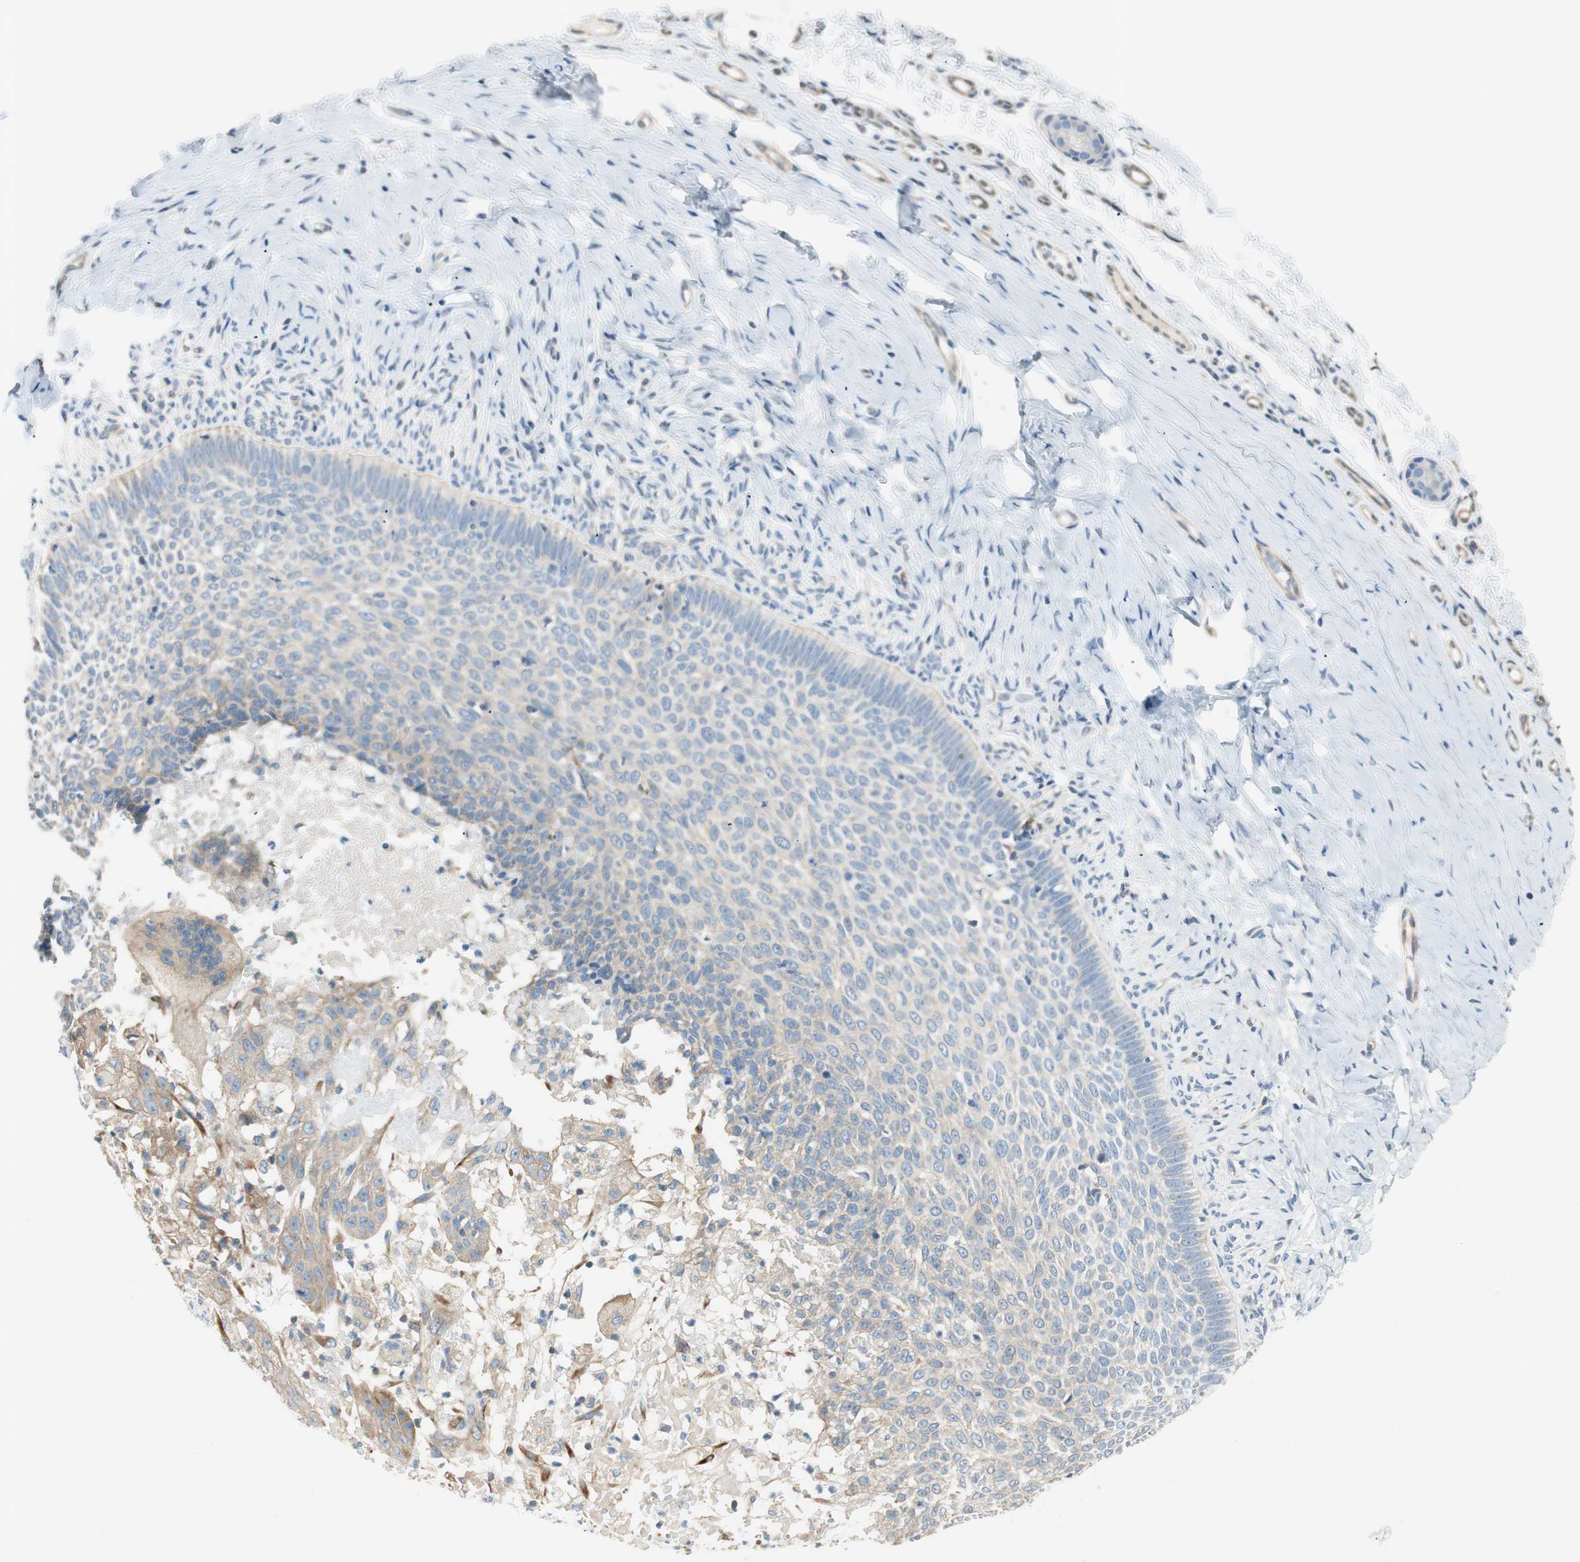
{"staining": {"intensity": "negative", "quantity": "none", "location": "none"}, "tissue": "skin cancer", "cell_type": "Tumor cells", "image_type": "cancer", "snomed": [{"axis": "morphology", "description": "Normal tissue, NOS"}, {"axis": "morphology", "description": "Basal cell carcinoma"}, {"axis": "topography", "description": "Skin"}], "caption": "Skin basal cell carcinoma stained for a protein using immunohistochemistry (IHC) reveals no expression tumor cells.", "gene": "CDK3", "patient": {"sex": "male", "age": 87}}